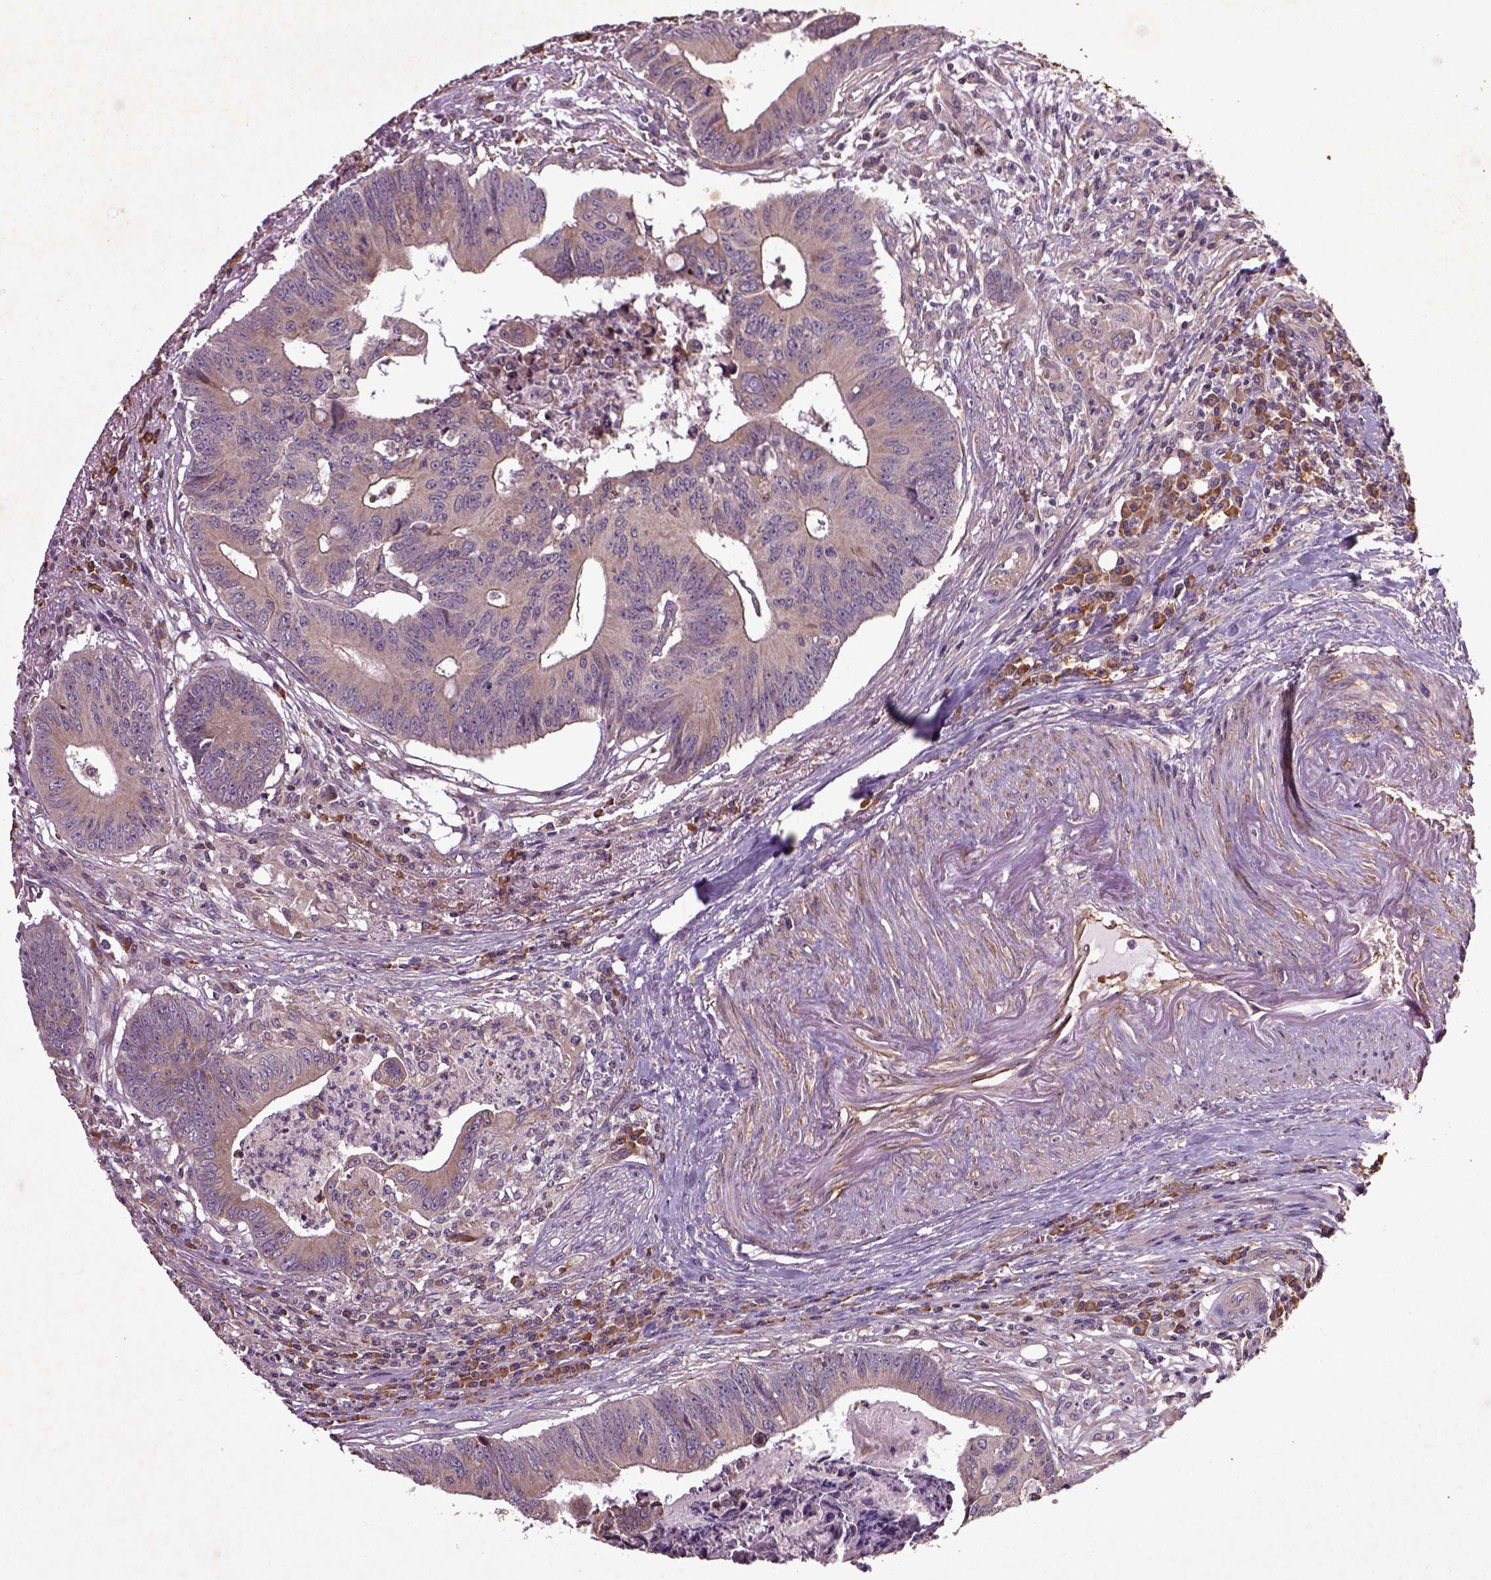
{"staining": {"intensity": "negative", "quantity": "none", "location": "none"}, "tissue": "colorectal cancer", "cell_type": "Tumor cells", "image_type": "cancer", "snomed": [{"axis": "morphology", "description": "Adenocarcinoma, NOS"}, {"axis": "topography", "description": "Colon"}], "caption": "This is a histopathology image of immunohistochemistry staining of colorectal cancer (adenocarcinoma), which shows no expression in tumor cells. (Brightfield microscopy of DAB immunohistochemistry (IHC) at high magnification).", "gene": "TPRG1", "patient": {"sex": "male", "age": 84}}